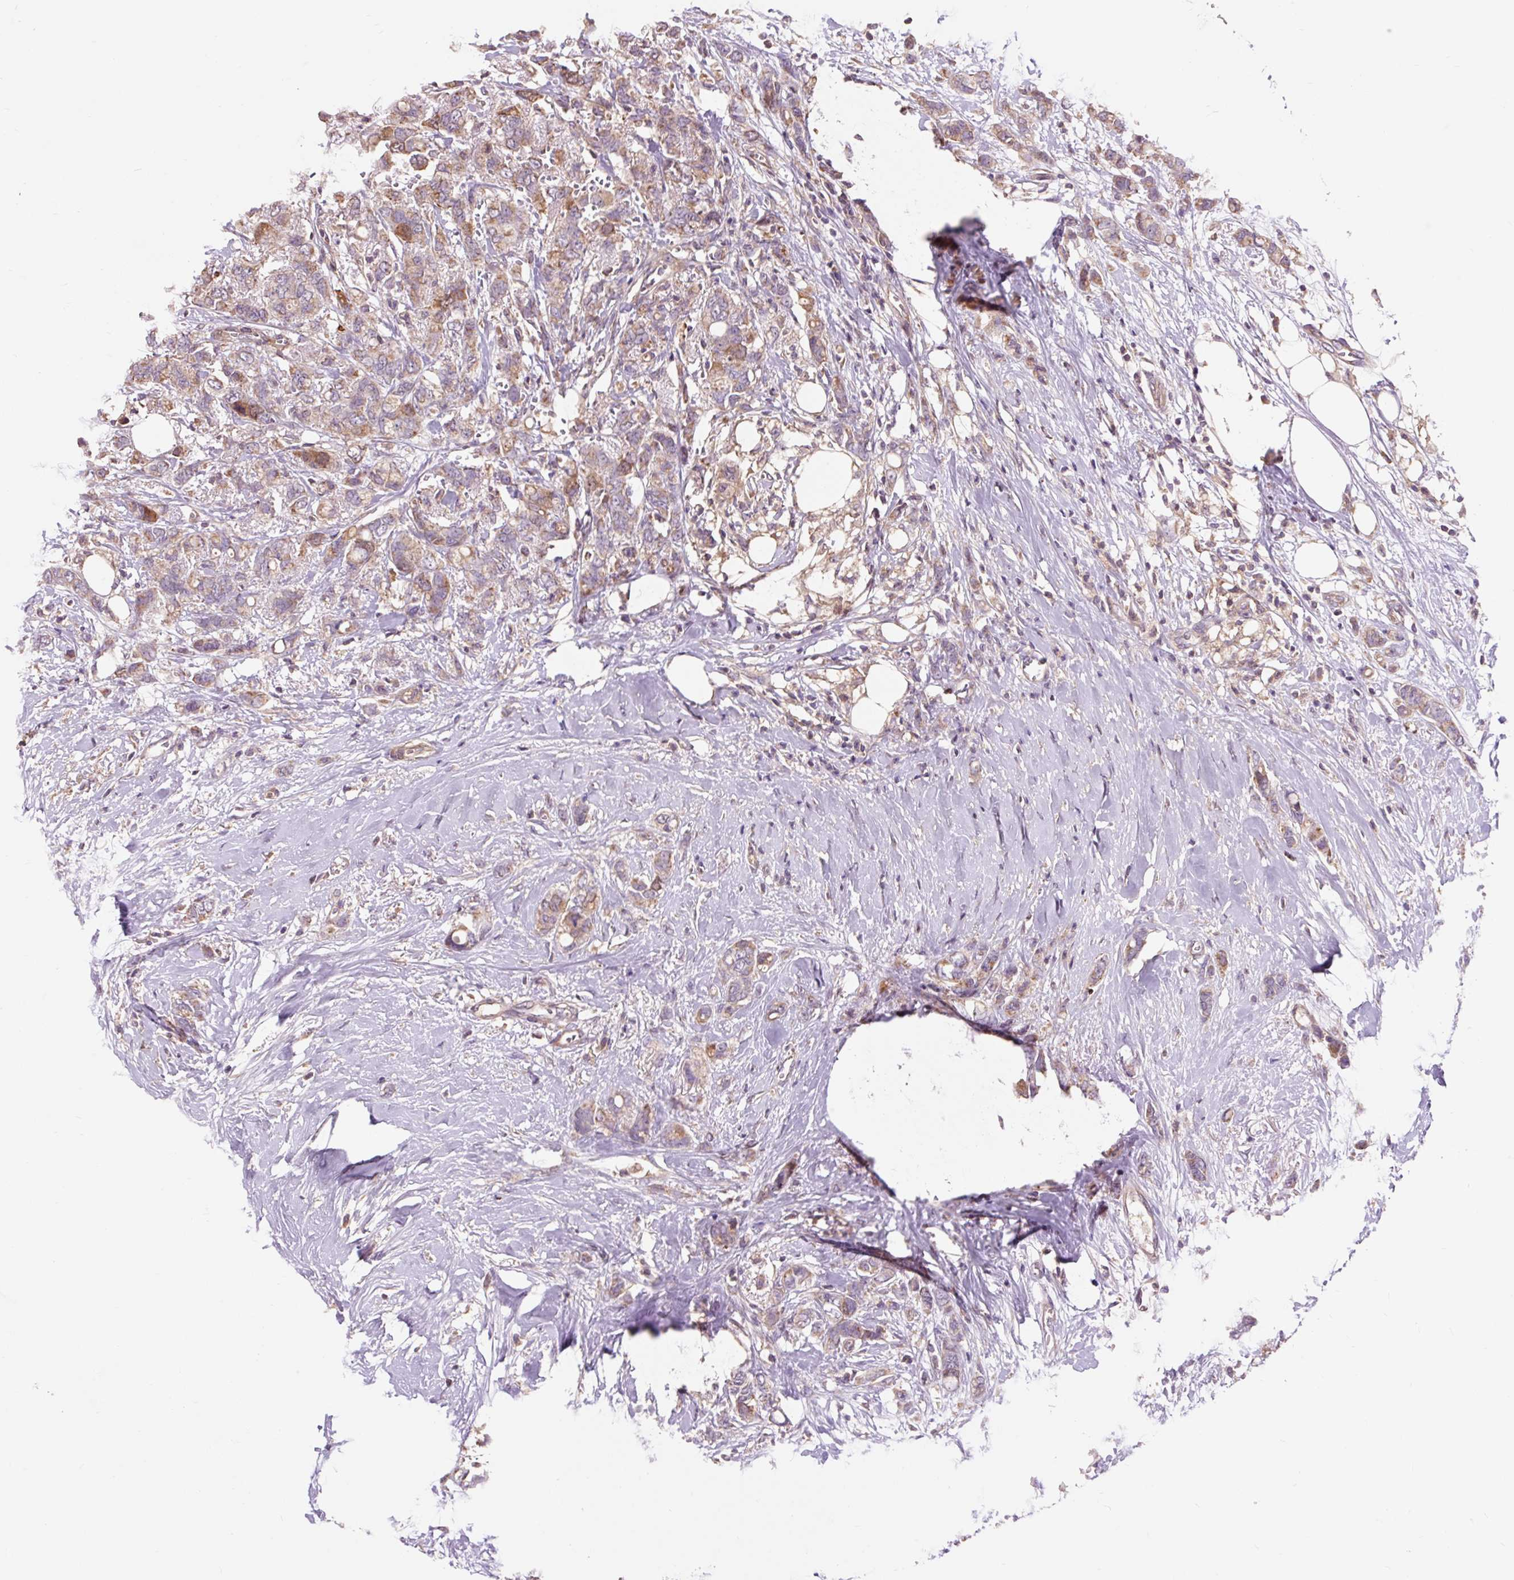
{"staining": {"intensity": "weak", "quantity": ">75%", "location": "cytoplasmic/membranous"}, "tissue": "breast cancer", "cell_type": "Tumor cells", "image_type": "cancer", "snomed": [{"axis": "morphology", "description": "Lobular carcinoma"}, {"axis": "topography", "description": "Breast"}], "caption": "Human breast cancer (lobular carcinoma) stained with a protein marker shows weak staining in tumor cells.", "gene": "PRIMPOL", "patient": {"sex": "female", "age": 91}}